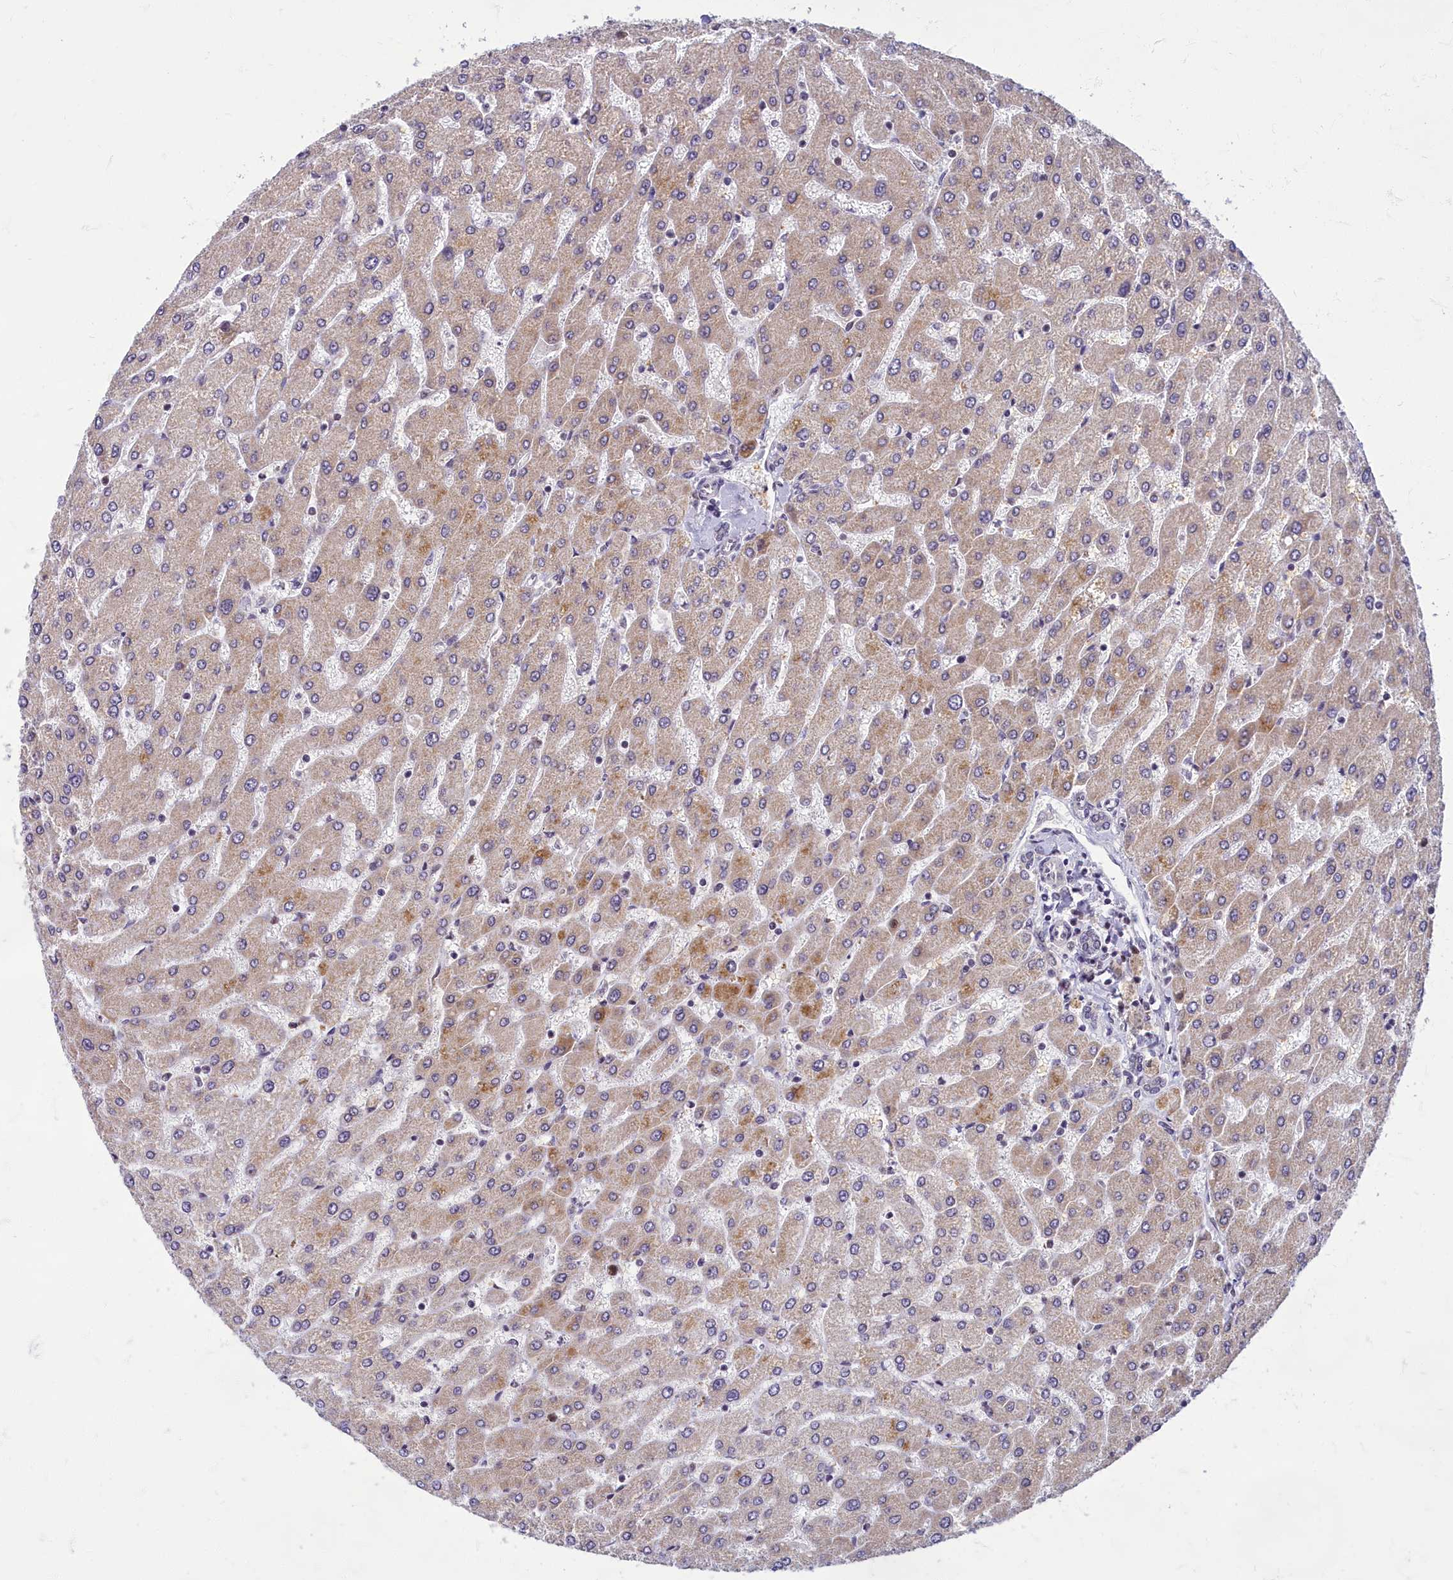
{"staining": {"intensity": "negative", "quantity": "none", "location": "none"}, "tissue": "liver", "cell_type": "Cholangiocytes", "image_type": "normal", "snomed": [{"axis": "morphology", "description": "Normal tissue, NOS"}, {"axis": "topography", "description": "Liver"}], "caption": "Micrograph shows no protein positivity in cholangiocytes of unremarkable liver. (DAB immunohistochemistry with hematoxylin counter stain).", "gene": "EARS2", "patient": {"sex": "male", "age": 55}}